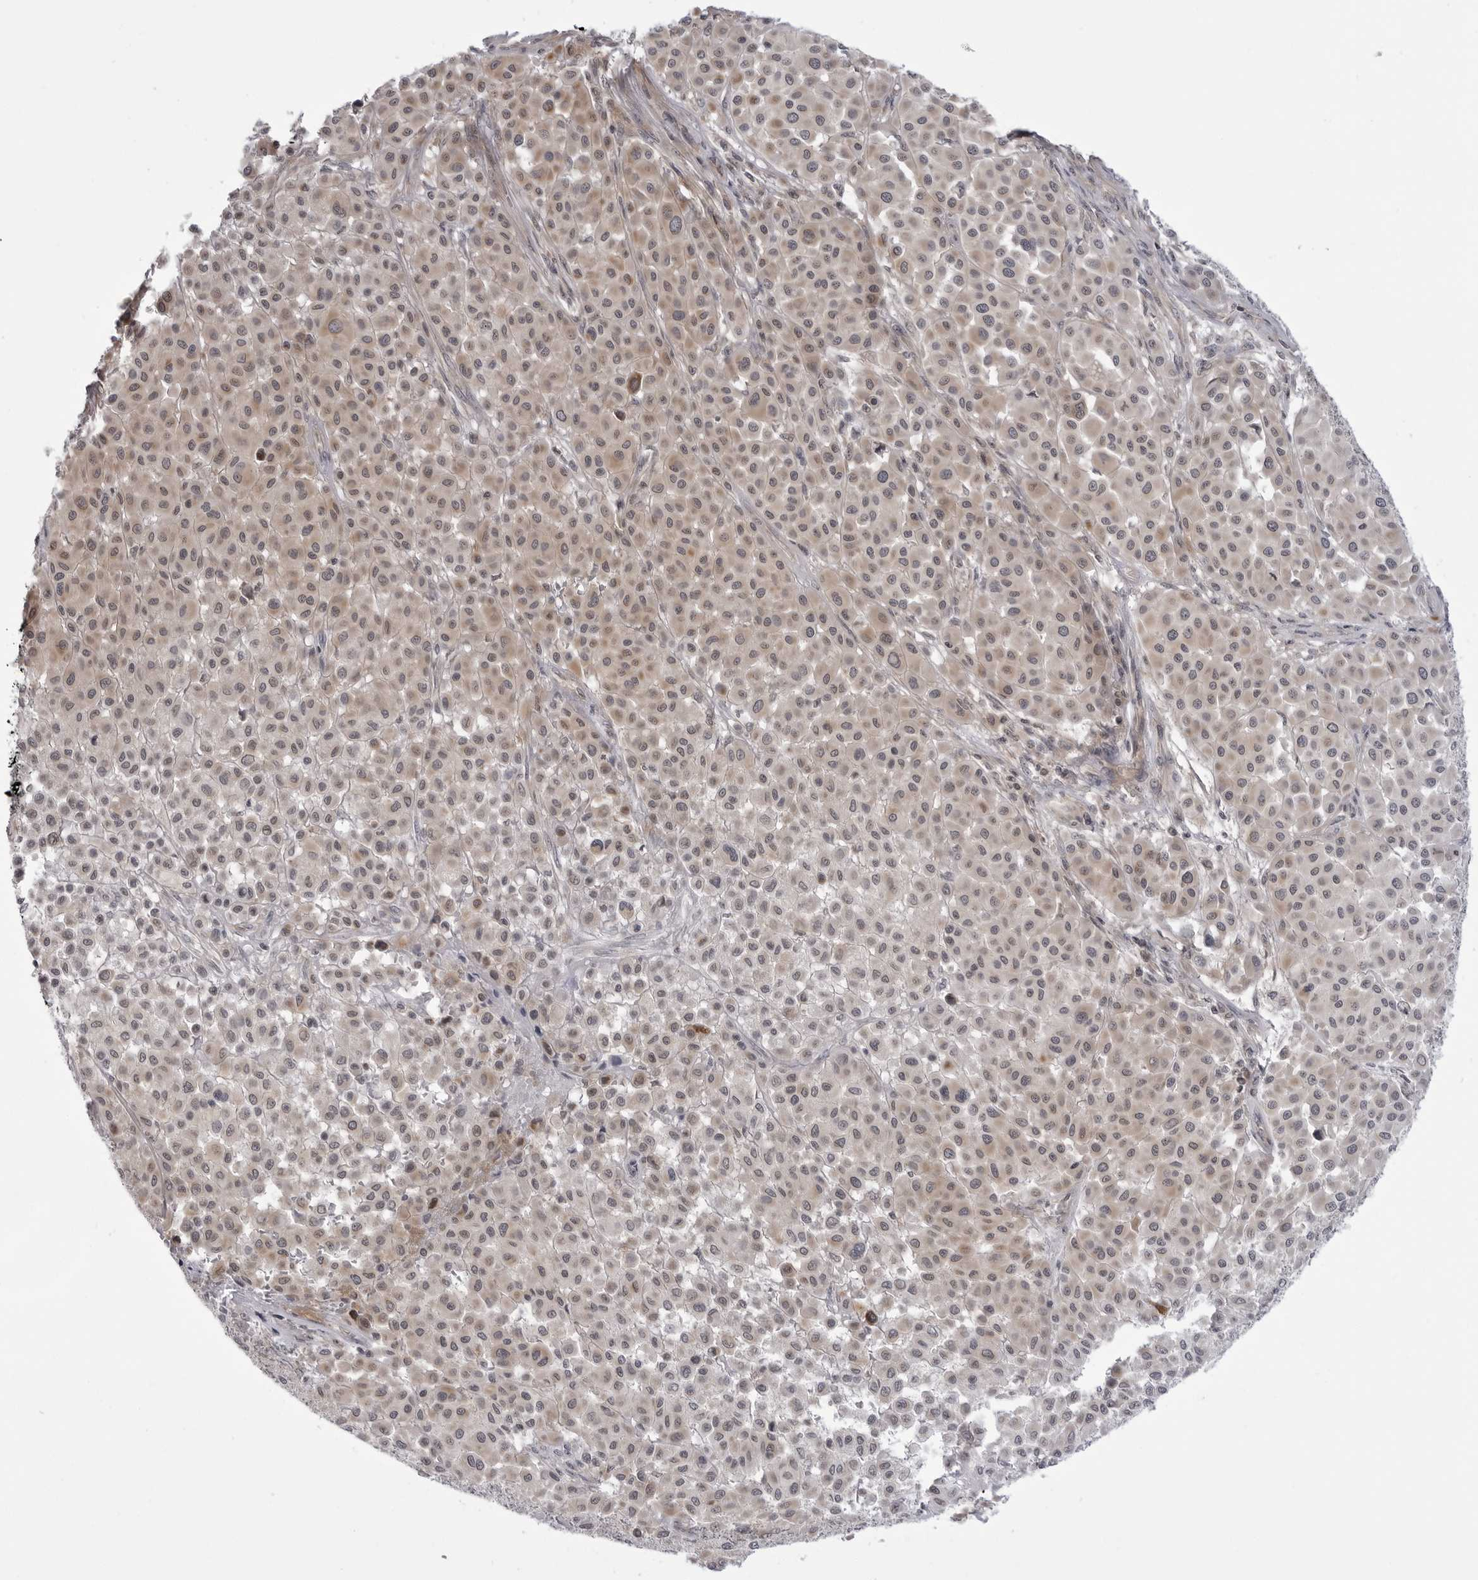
{"staining": {"intensity": "weak", "quantity": "25%-75%", "location": "cytoplasmic/membranous"}, "tissue": "melanoma", "cell_type": "Tumor cells", "image_type": "cancer", "snomed": [{"axis": "morphology", "description": "Malignant melanoma, Metastatic site"}, {"axis": "topography", "description": "Soft tissue"}], "caption": "A low amount of weak cytoplasmic/membranous positivity is present in approximately 25%-75% of tumor cells in melanoma tissue.", "gene": "CCDC18", "patient": {"sex": "male", "age": 41}}